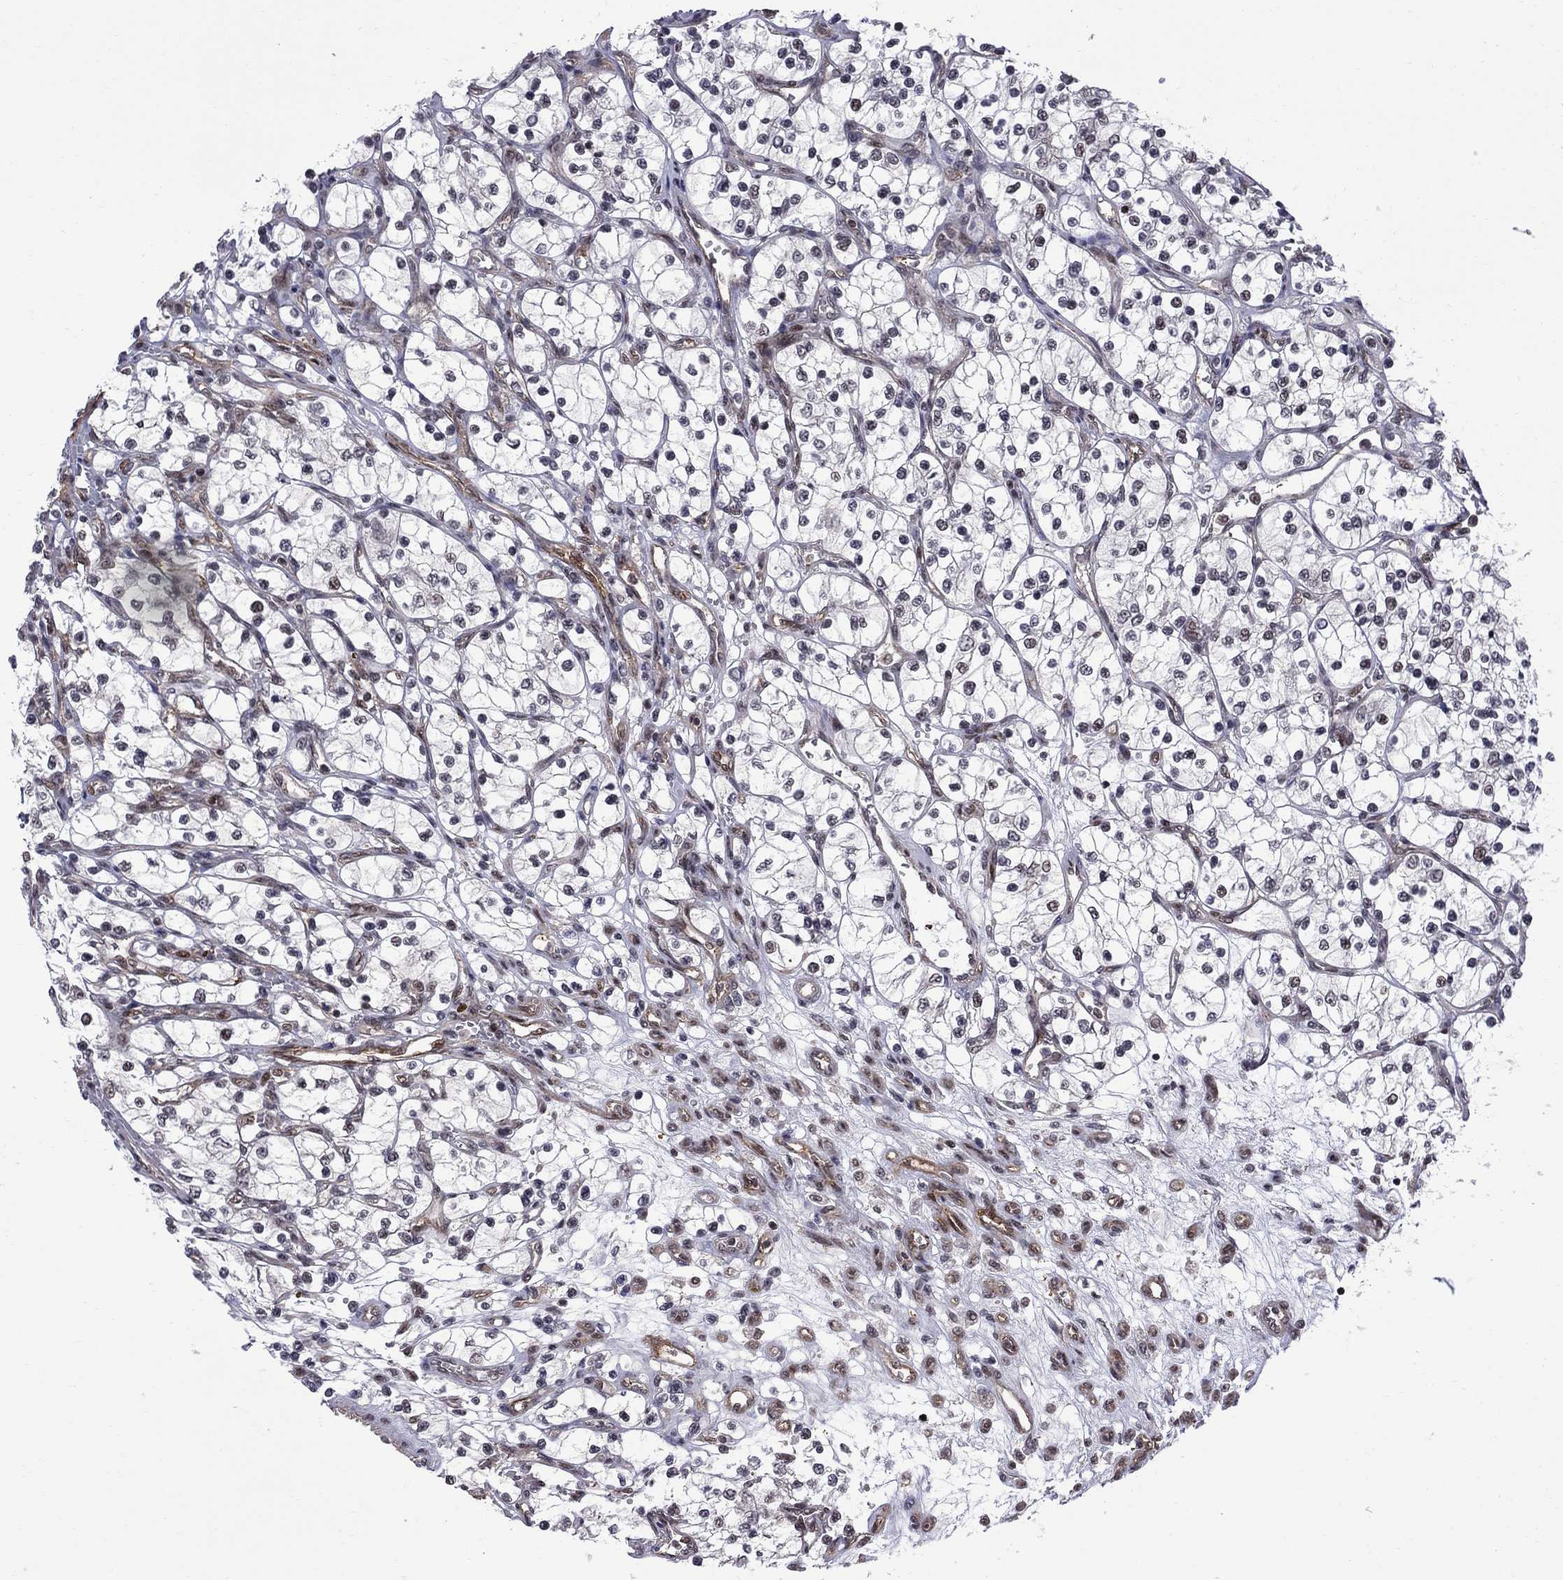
{"staining": {"intensity": "negative", "quantity": "none", "location": "none"}, "tissue": "renal cancer", "cell_type": "Tumor cells", "image_type": "cancer", "snomed": [{"axis": "morphology", "description": "Adenocarcinoma, NOS"}, {"axis": "topography", "description": "Kidney"}], "caption": "Human renal cancer (adenocarcinoma) stained for a protein using immunohistochemistry demonstrates no positivity in tumor cells.", "gene": "BRF1", "patient": {"sex": "female", "age": 69}}